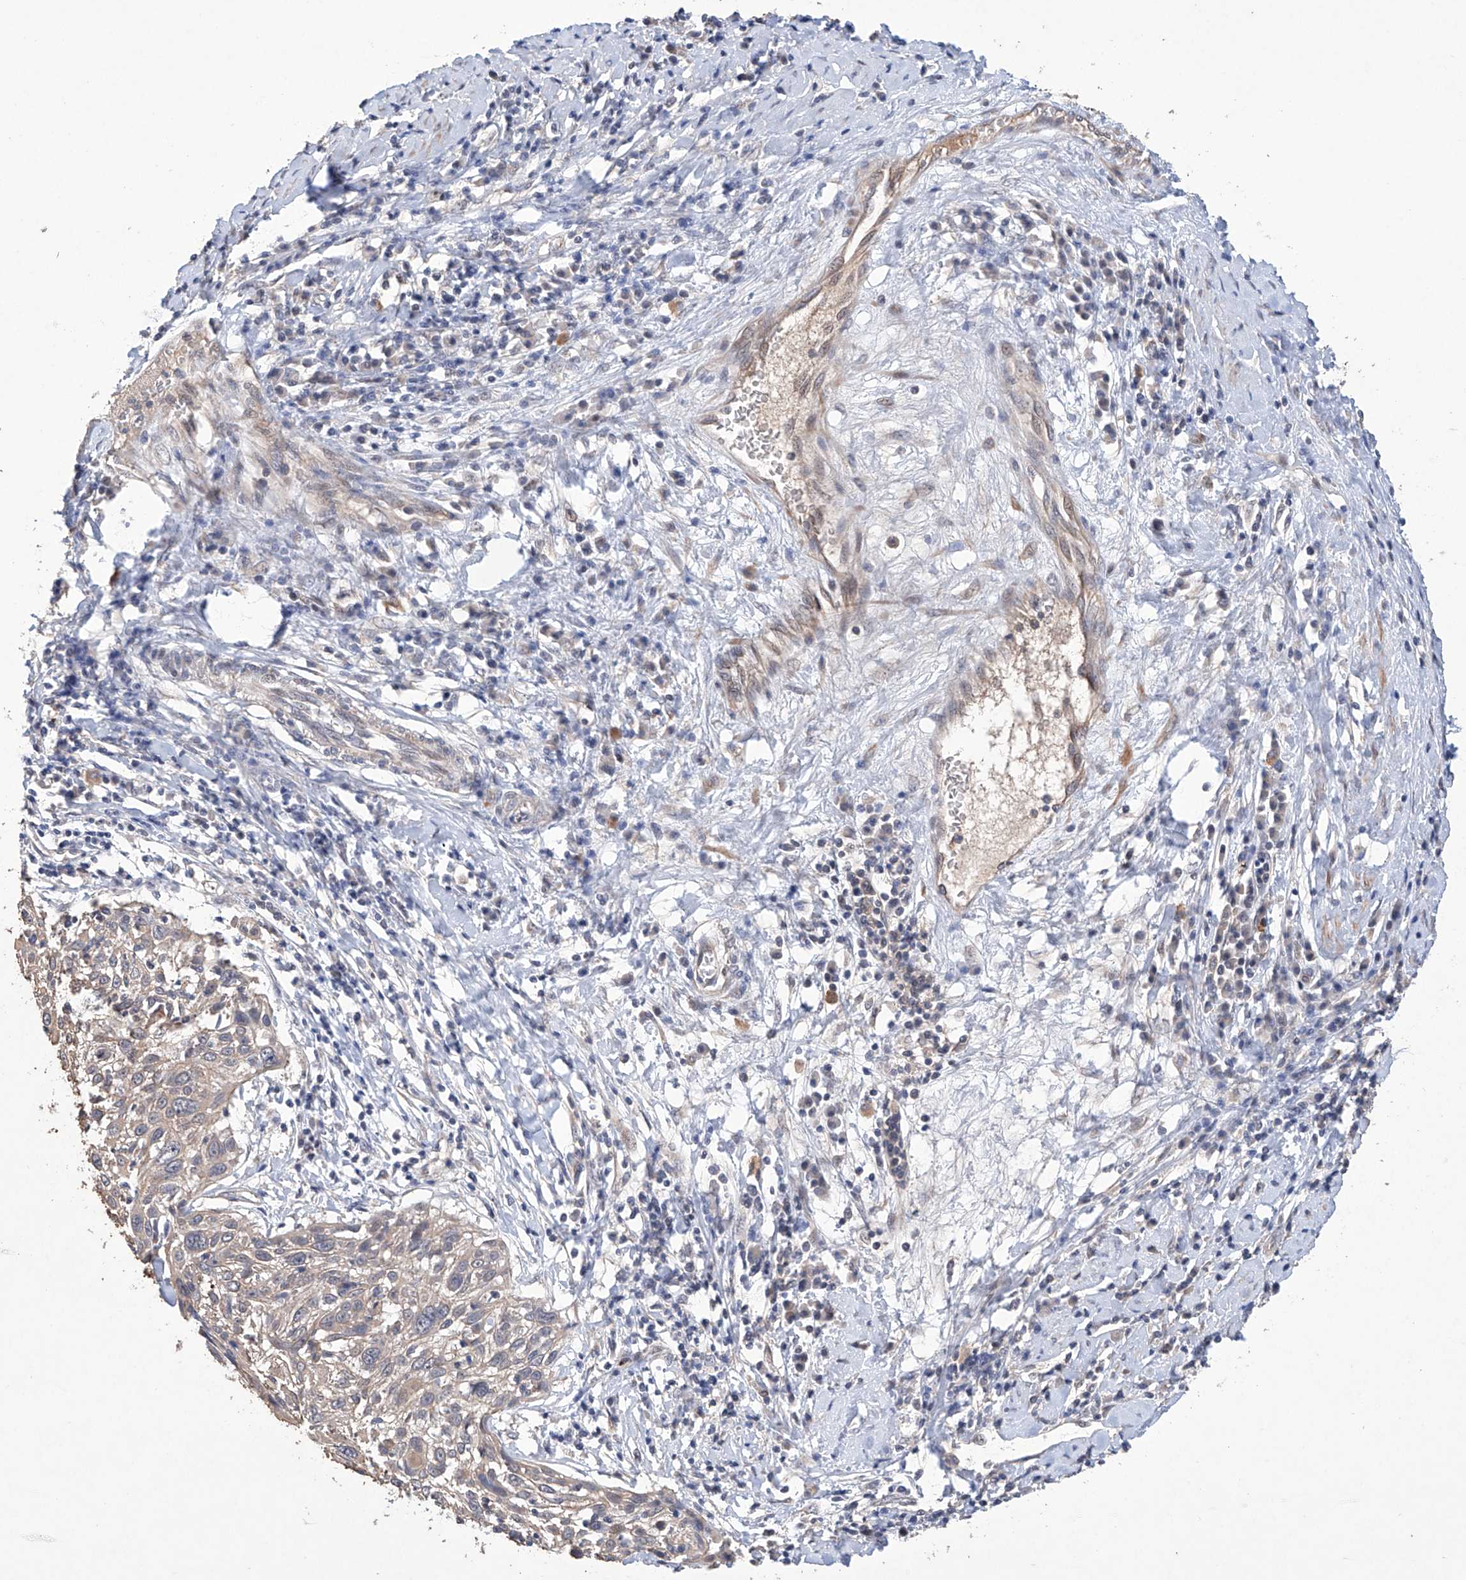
{"staining": {"intensity": "weak", "quantity": ">75%", "location": "cytoplasmic/membranous"}, "tissue": "cervical cancer", "cell_type": "Tumor cells", "image_type": "cancer", "snomed": [{"axis": "morphology", "description": "Squamous cell carcinoma, NOS"}, {"axis": "topography", "description": "Cervix"}], "caption": "The immunohistochemical stain shows weak cytoplasmic/membranous expression in tumor cells of squamous cell carcinoma (cervical) tissue.", "gene": "AFG1L", "patient": {"sex": "female", "age": 51}}